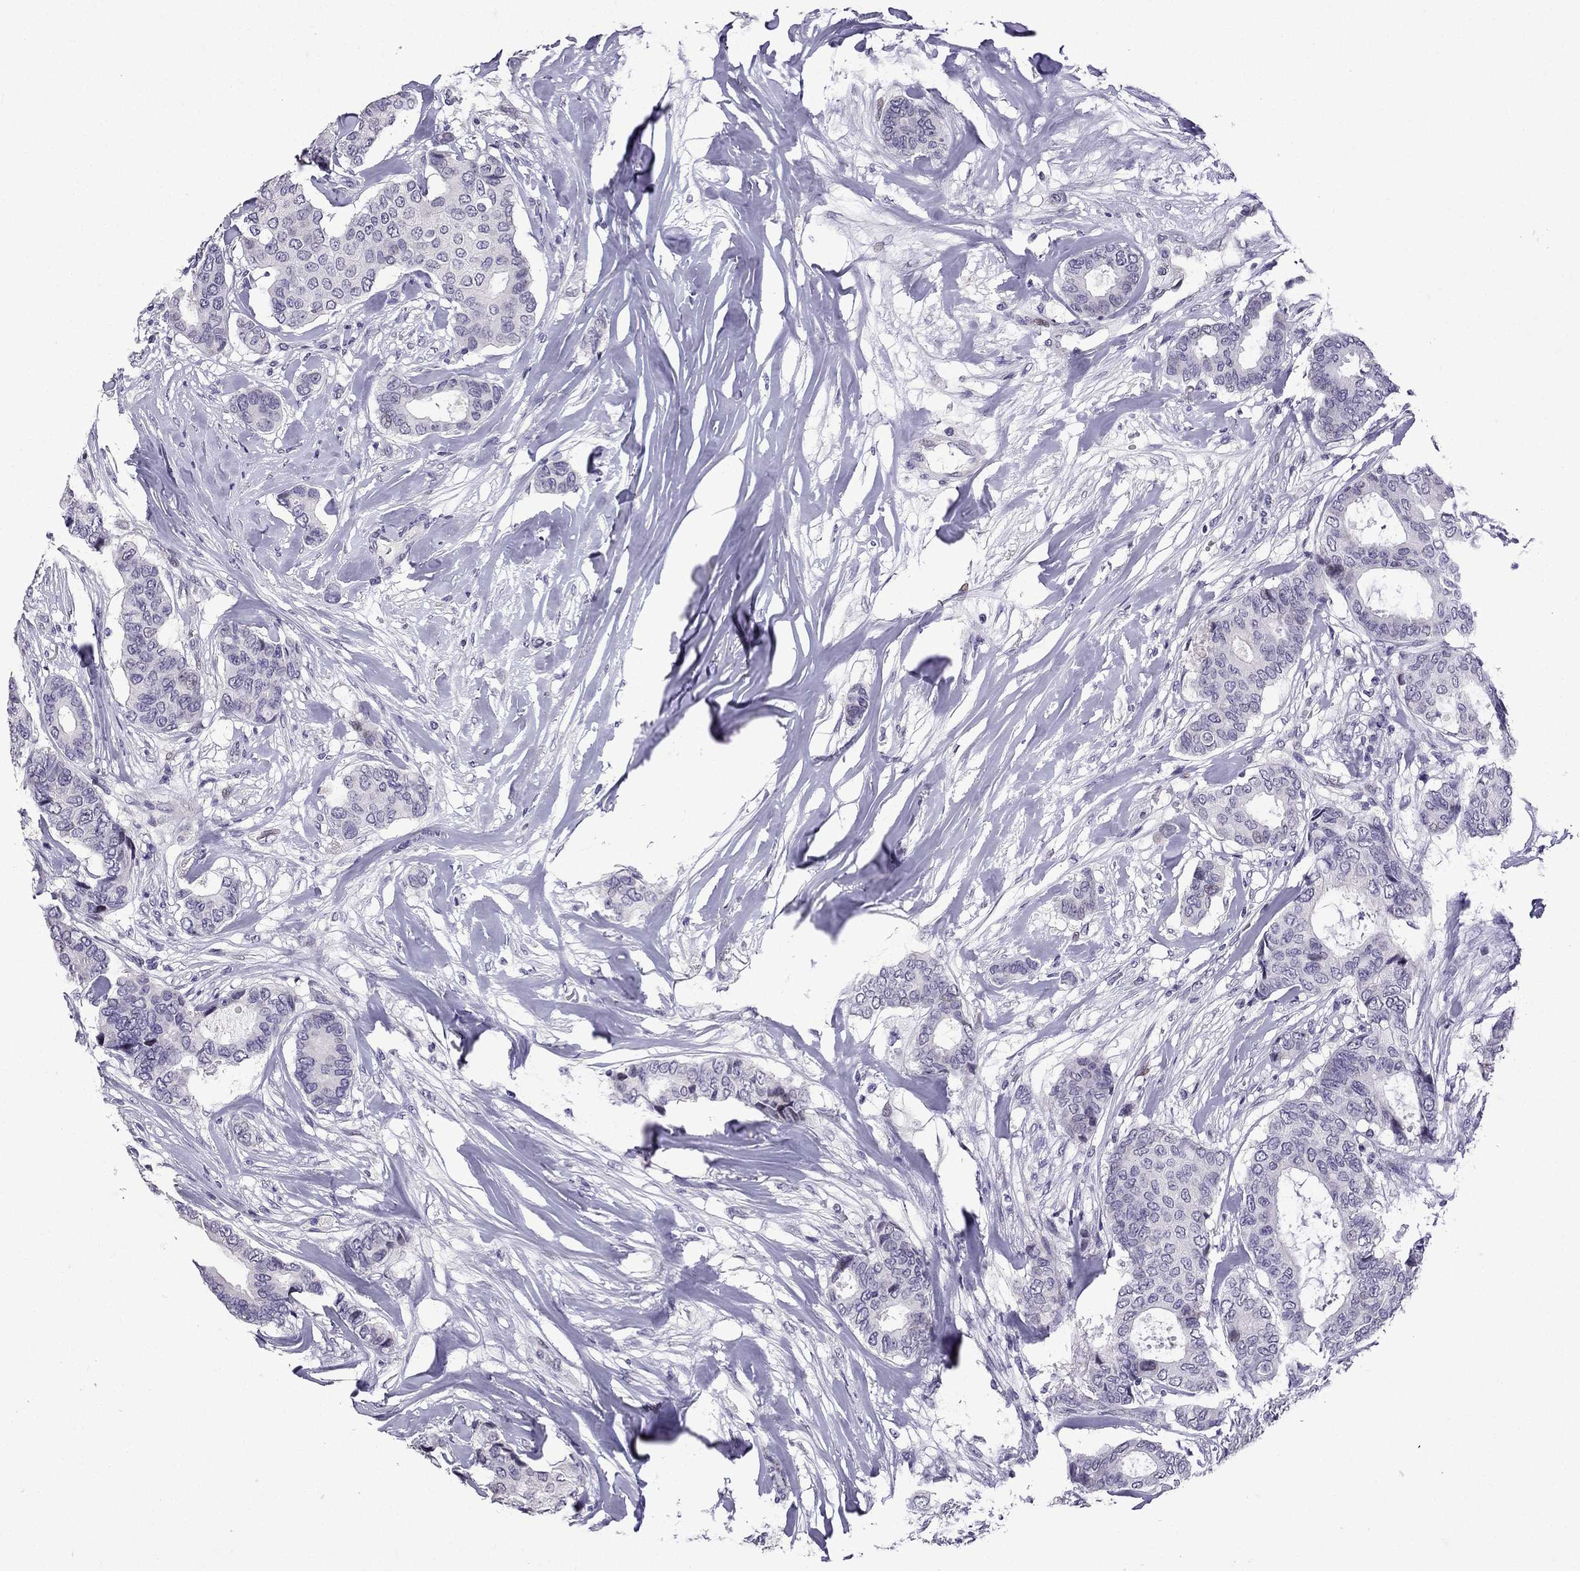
{"staining": {"intensity": "negative", "quantity": "none", "location": "none"}, "tissue": "breast cancer", "cell_type": "Tumor cells", "image_type": "cancer", "snomed": [{"axis": "morphology", "description": "Duct carcinoma"}, {"axis": "topography", "description": "Breast"}], "caption": "Immunohistochemistry (IHC) histopathology image of breast invasive ductal carcinoma stained for a protein (brown), which demonstrates no staining in tumor cells.", "gene": "TTN", "patient": {"sex": "female", "age": 75}}